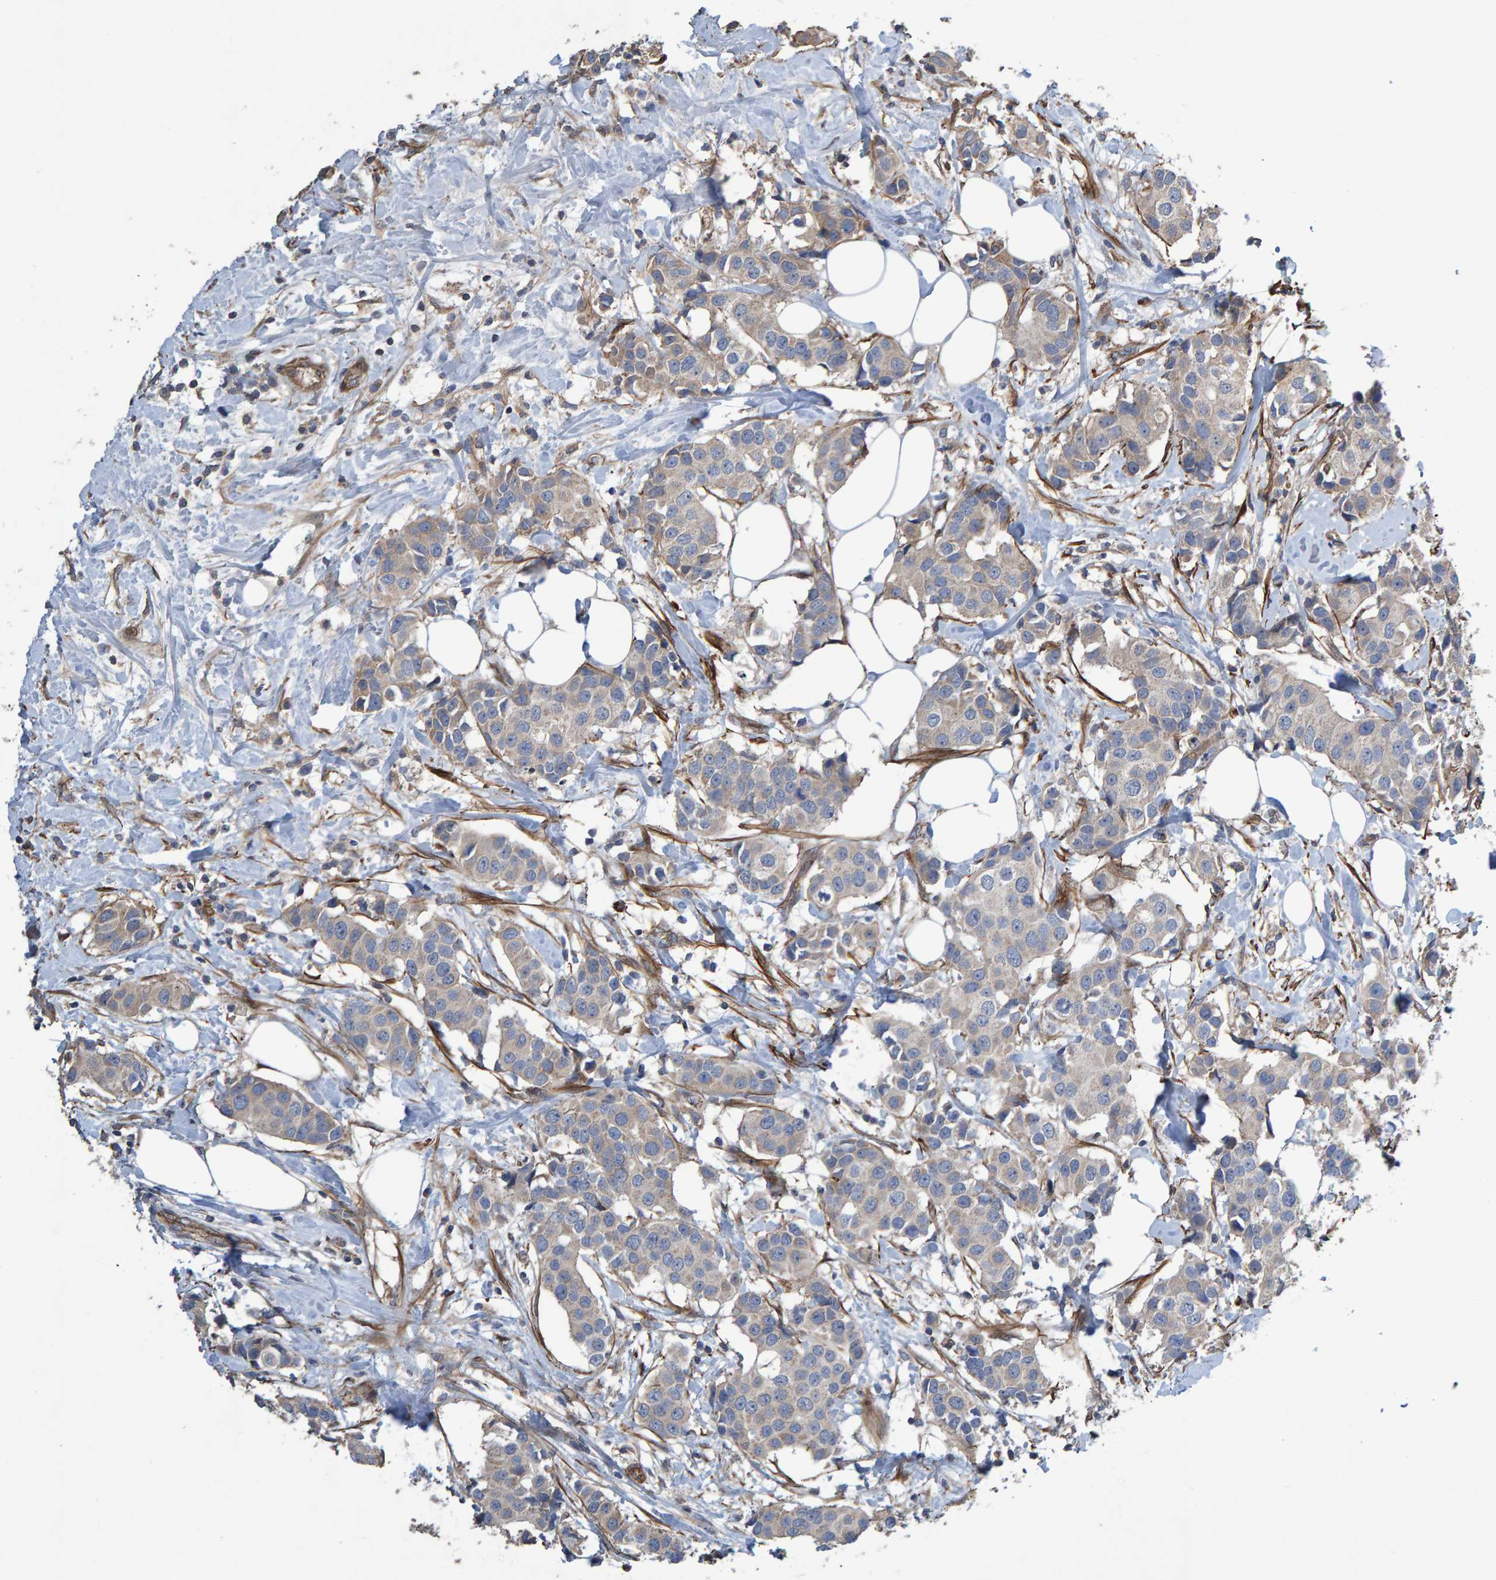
{"staining": {"intensity": "weak", "quantity": ">75%", "location": "cytoplasmic/membranous"}, "tissue": "breast cancer", "cell_type": "Tumor cells", "image_type": "cancer", "snomed": [{"axis": "morphology", "description": "Normal tissue, NOS"}, {"axis": "morphology", "description": "Duct carcinoma"}, {"axis": "topography", "description": "Breast"}], "caption": "Weak cytoplasmic/membranous expression is present in approximately >75% of tumor cells in breast intraductal carcinoma.", "gene": "SLIT2", "patient": {"sex": "female", "age": 39}}